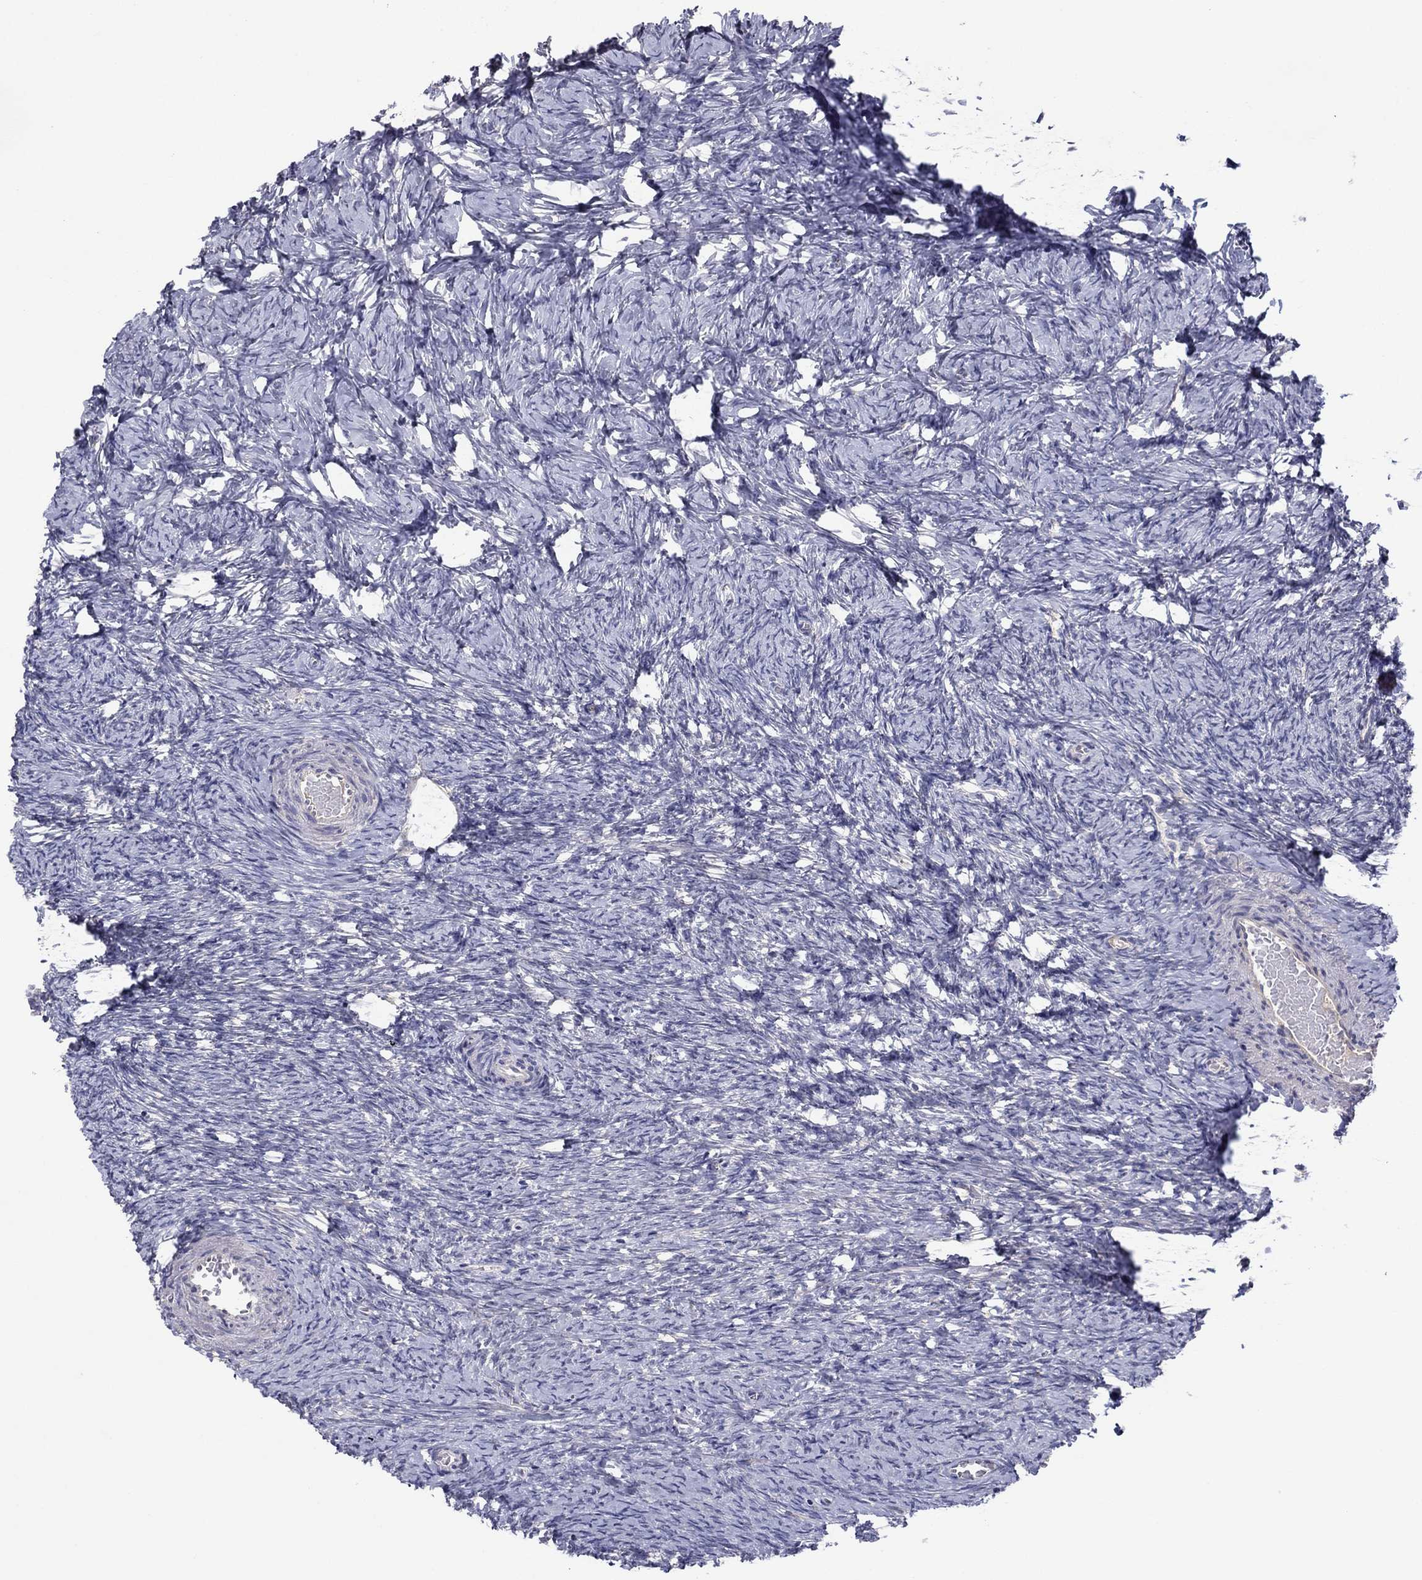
{"staining": {"intensity": "strong", "quantity": "<25%", "location": "cytoplasmic/membranous"}, "tissue": "ovary", "cell_type": "Follicle cells", "image_type": "normal", "snomed": [{"axis": "morphology", "description": "Normal tissue, NOS"}, {"axis": "topography", "description": "Ovary"}], "caption": "Follicle cells show medium levels of strong cytoplasmic/membranous expression in approximately <25% of cells in normal human ovary.", "gene": "CRACDL", "patient": {"sex": "female", "age": 39}}